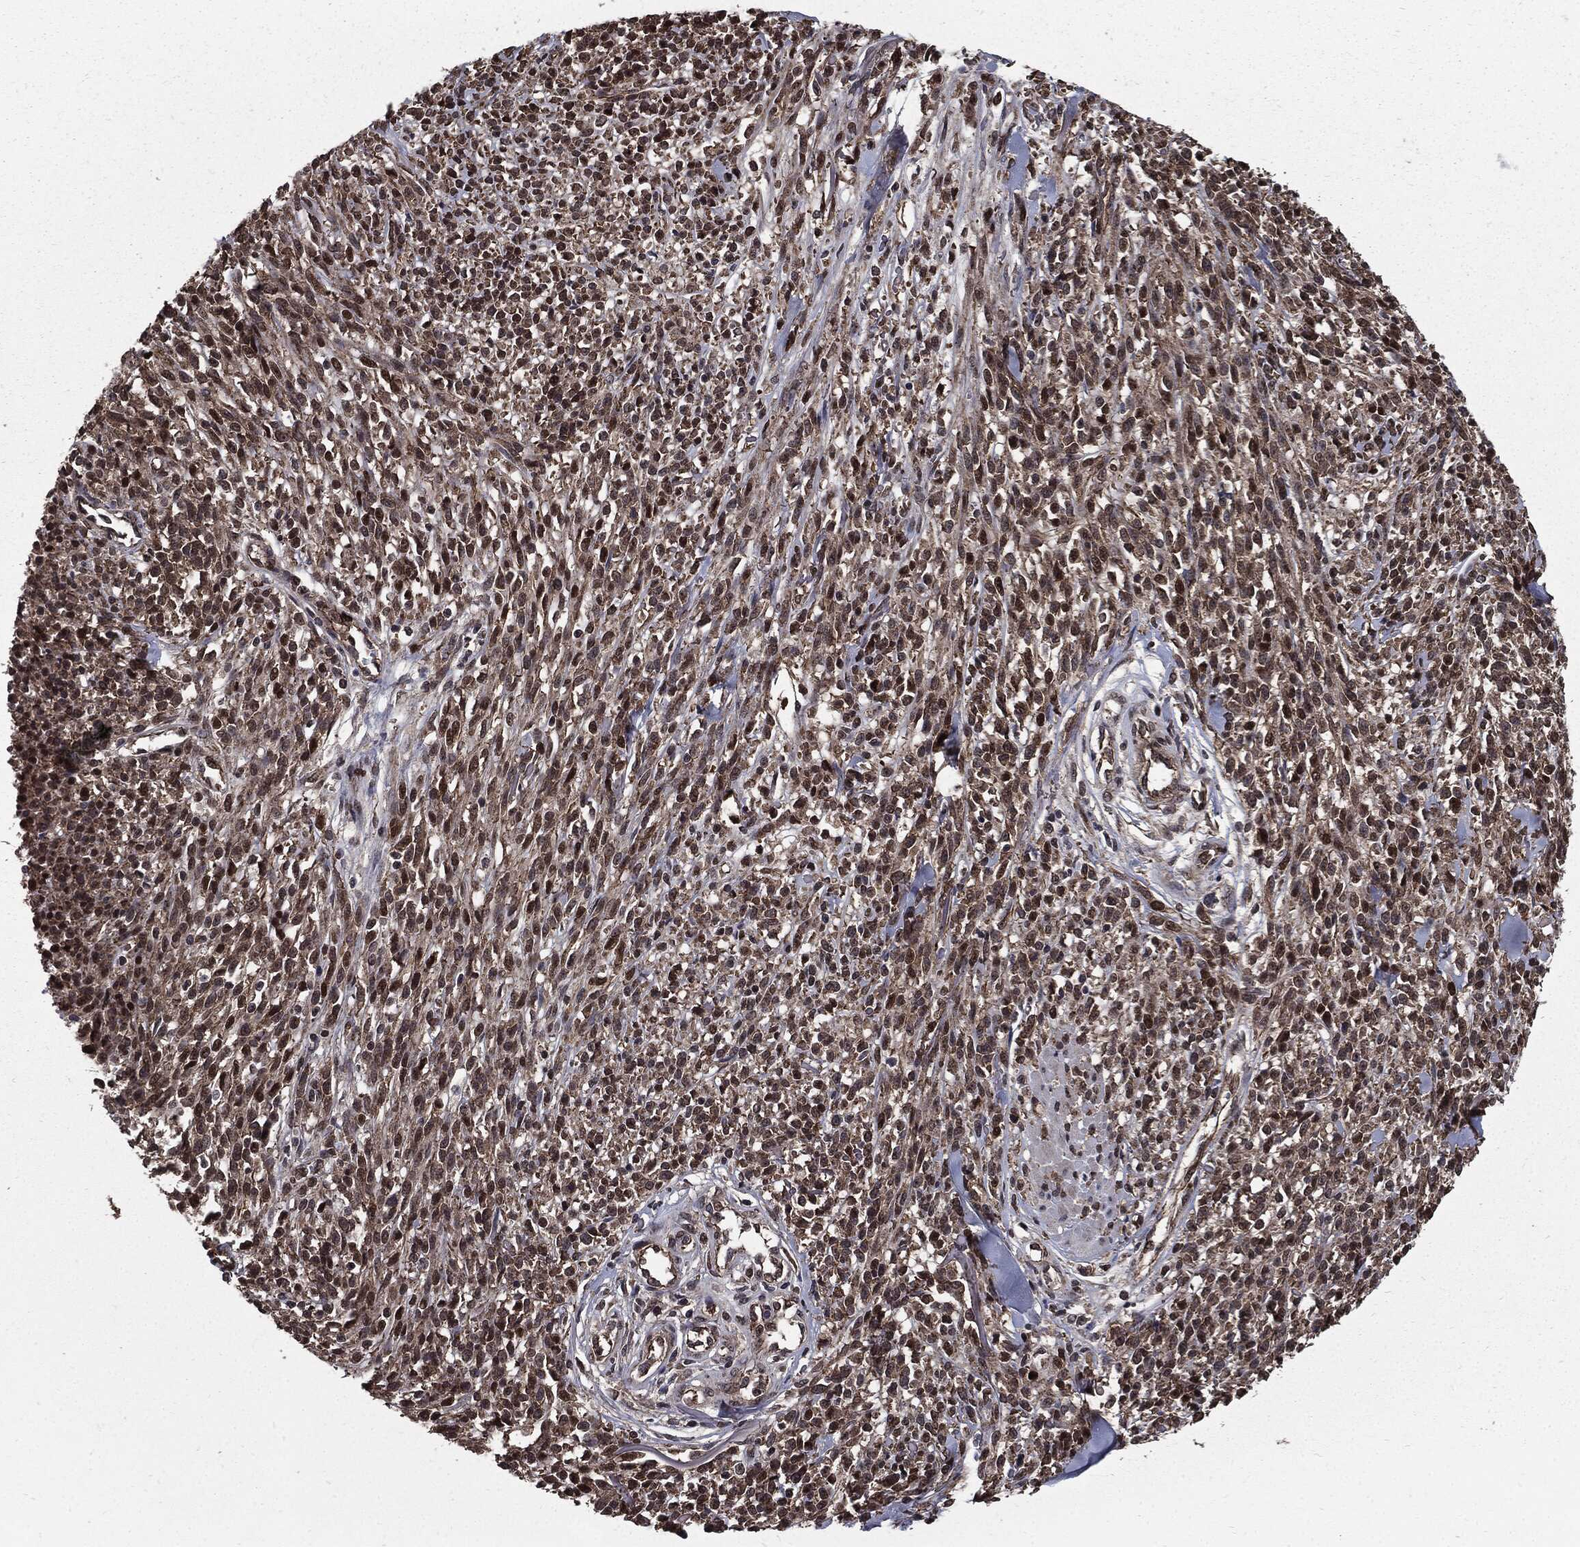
{"staining": {"intensity": "moderate", "quantity": "25%-75%", "location": "nuclear"}, "tissue": "melanoma", "cell_type": "Tumor cells", "image_type": "cancer", "snomed": [{"axis": "morphology", "description": "Malignant melanoma, NOS"}, {"axis": "topography", "description": "Skin"}, {"axis": "topography", "description": "Skin of trunk"}], "caption": "Immunohistochemical staining of melanoma shows medium levels of moderate nuclear expression in approximately 25%-75% of tumor cells.", "gene": "PTPA", "patient": {"sex": "male", "age": 74}}